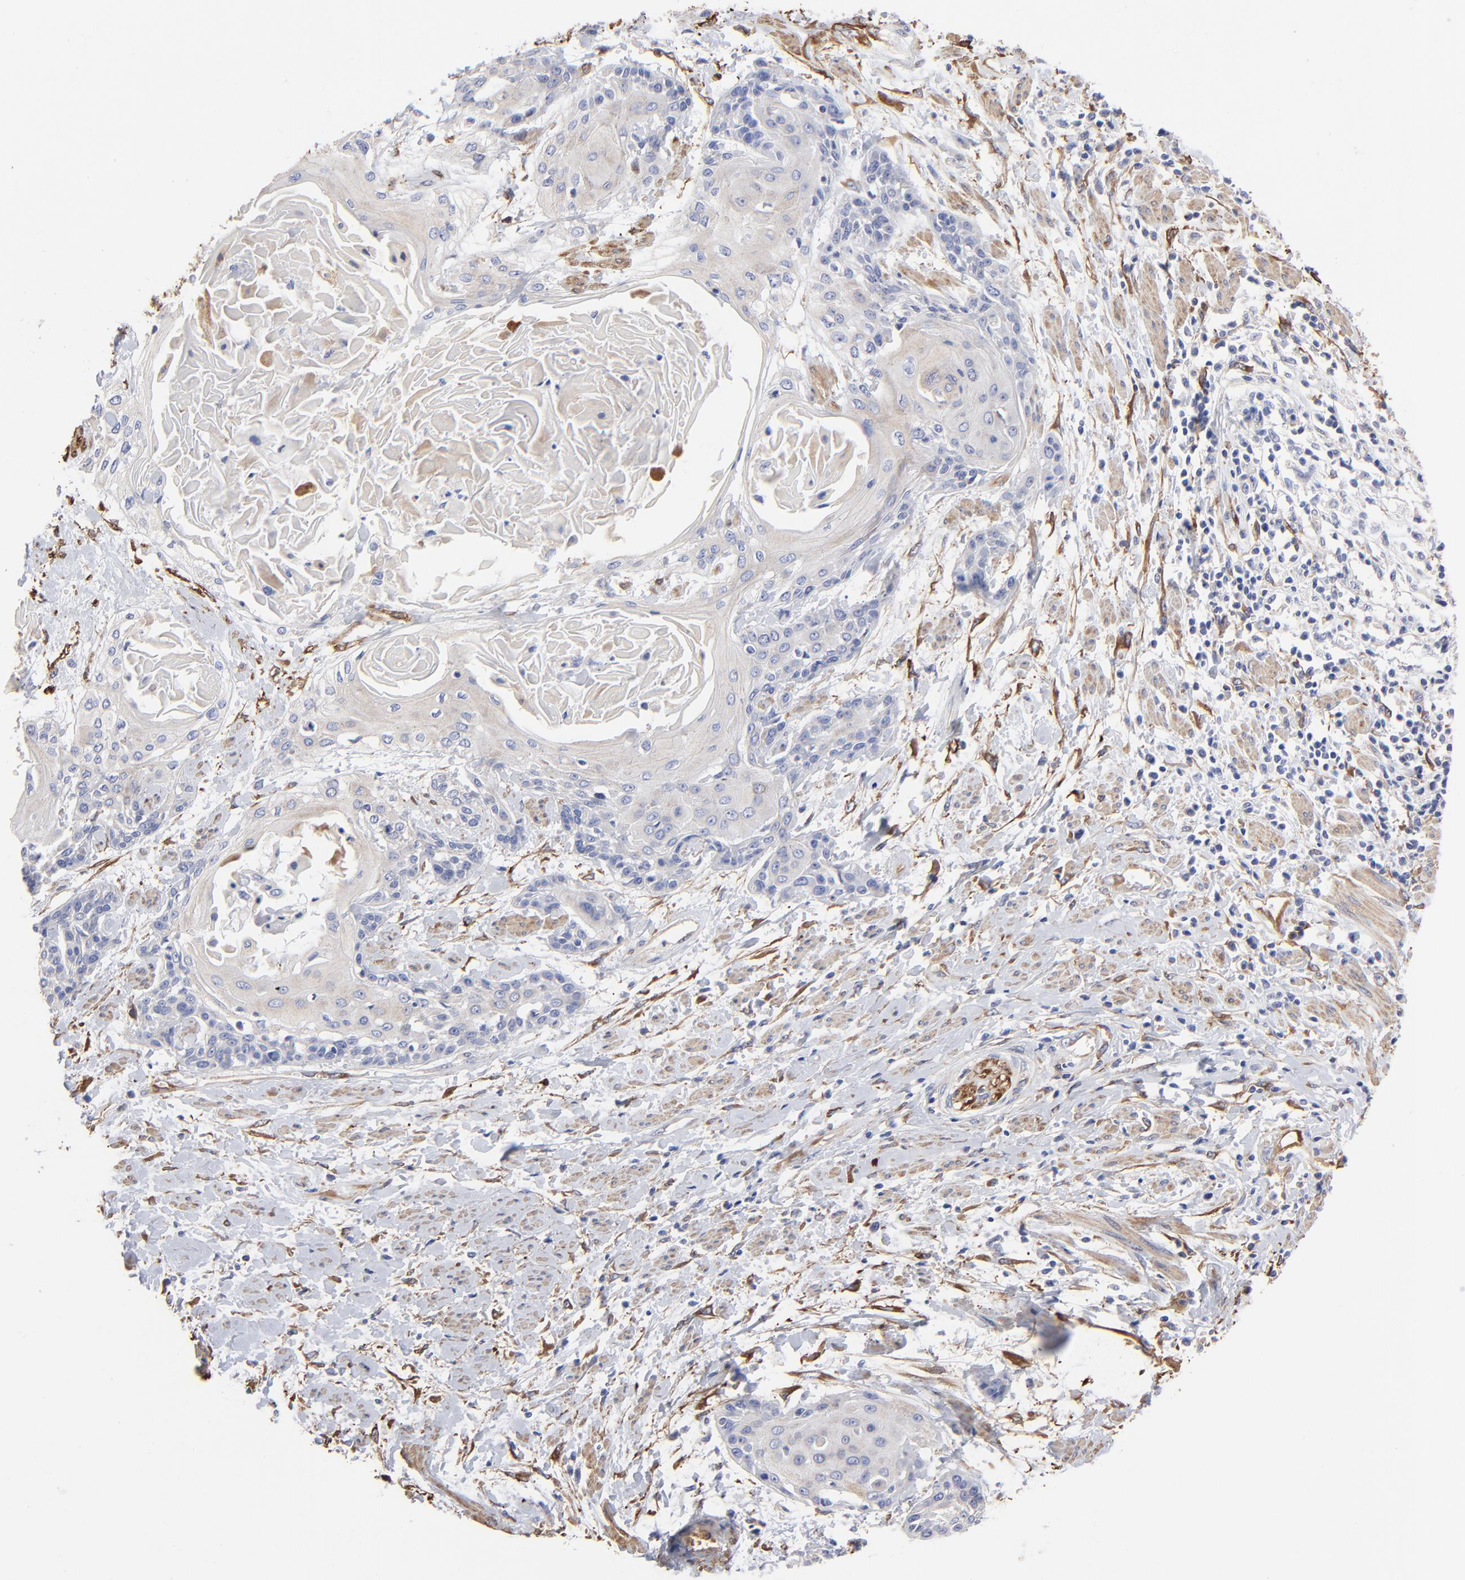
{"staining": {"intensity": "negative", "quantity": "none", "location": "none"}, "tissue": "cervical cancer", "cell_type": "Tumor cells", "image_type": "cancer", "snomed": [{"axis": "morphology", "description": "Squamous cell carcinoma, NOS"}, {"axis": "topography", "description": "Cervix"}], "caption": "Image shows no protein expression in tumor cells of cervical cancer (squamous cell carcinoma) tissue.", "gene": "CILP", "patient": {"sex": "female", "age": 57}}